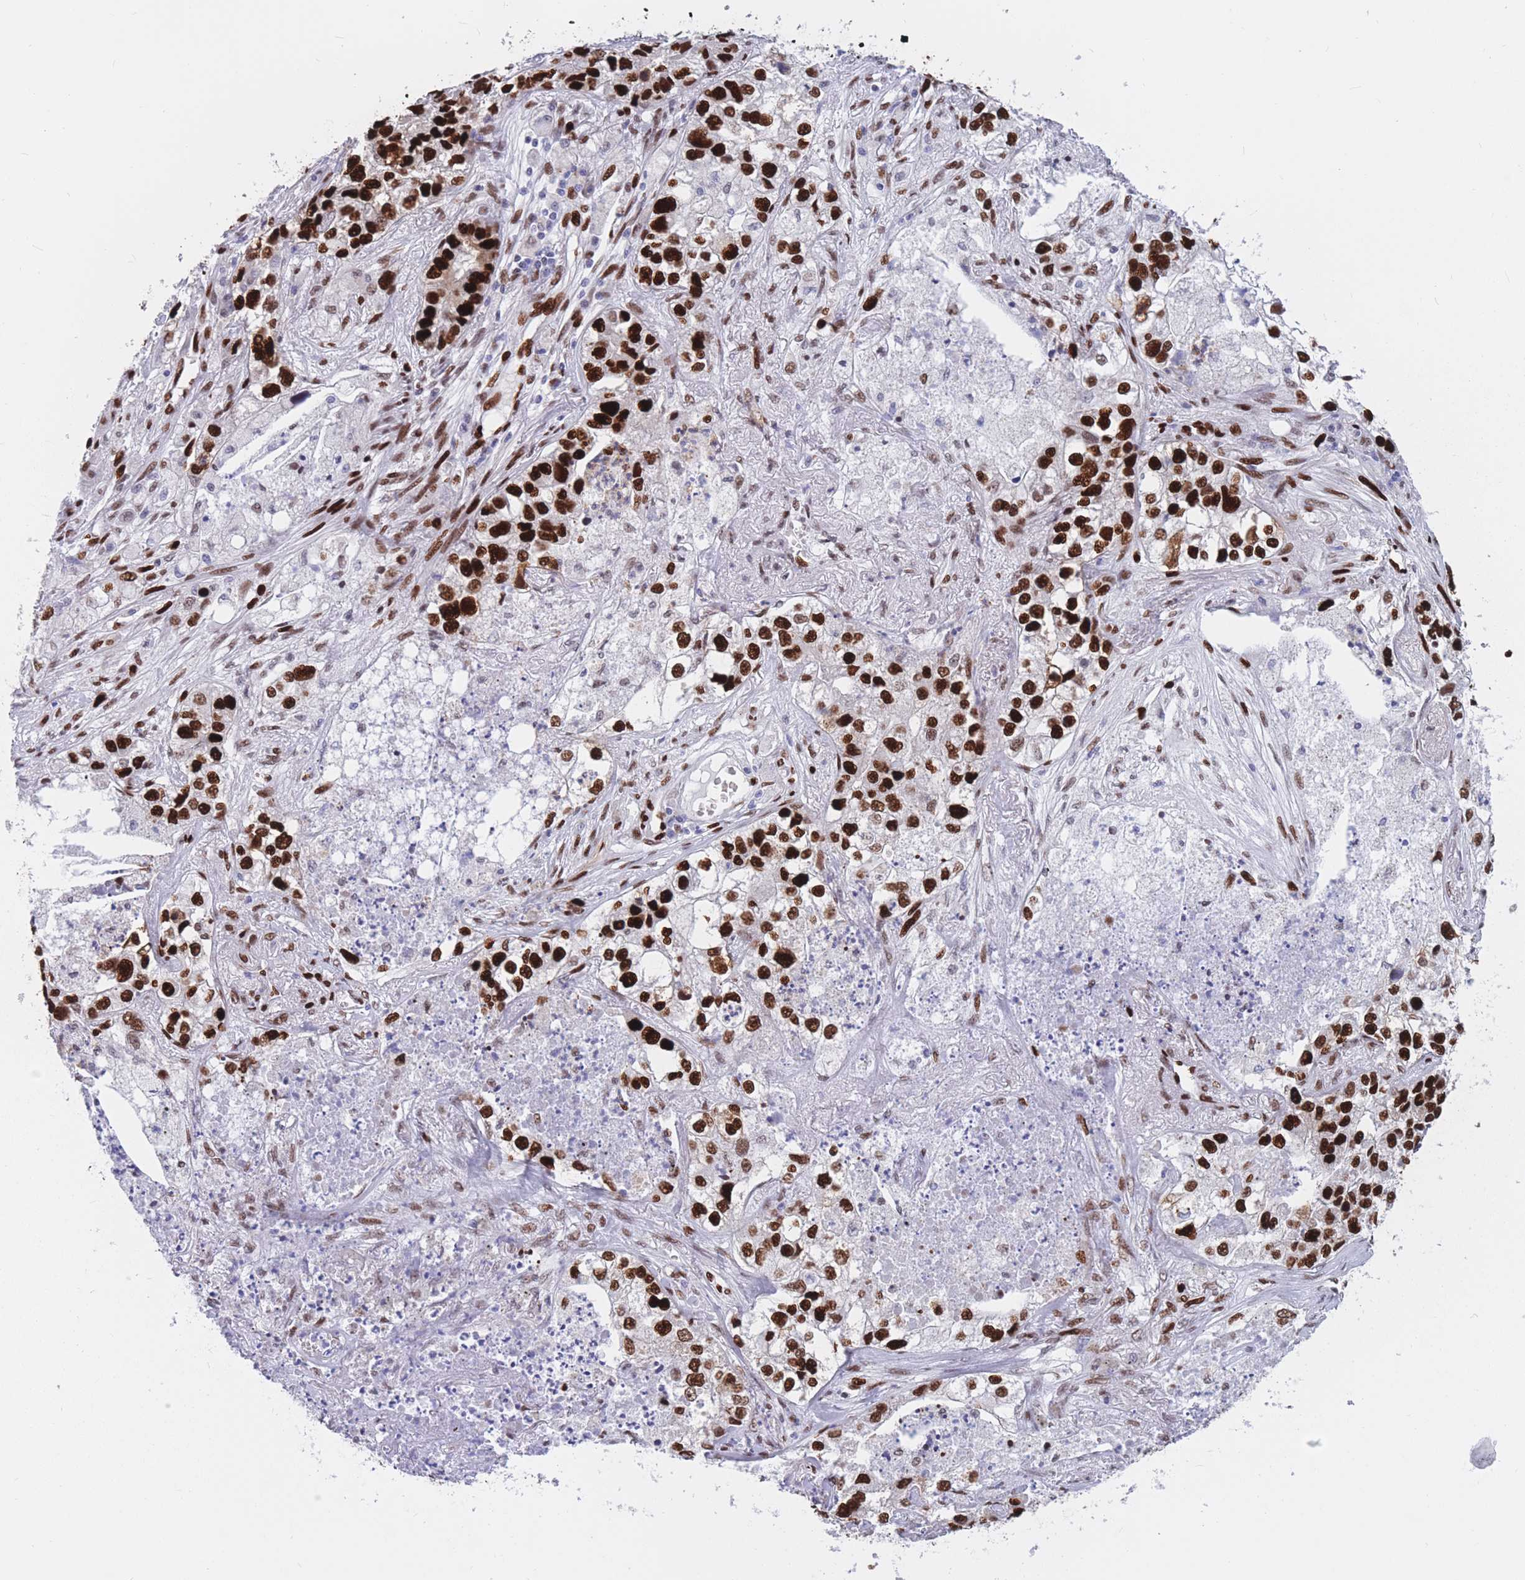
{"staining": {"intensity": "strong", "quantity": ">75%", "location": "nuclear"}, "tissue": "lung cancer", "cell_type": "Tumor cells", "image_type": "cancer", "snomed": [{"axis": "morphology", "description": "Adenocarcinoma, NOS"}, {"axis": "topography", "description": "Lung"}], "caption": "Strong nuclear expression is appreciated in about >75% of tumor cells in lung cancer (adenocarcinoma). (Stains: DAB (3,3'-diaminobenzidine) in brown, nuclei in blue, Microscopy: brightfield microscopy at high magnification).", "gene": "NASP", "patient": {"sex": "male", "age": 49}}